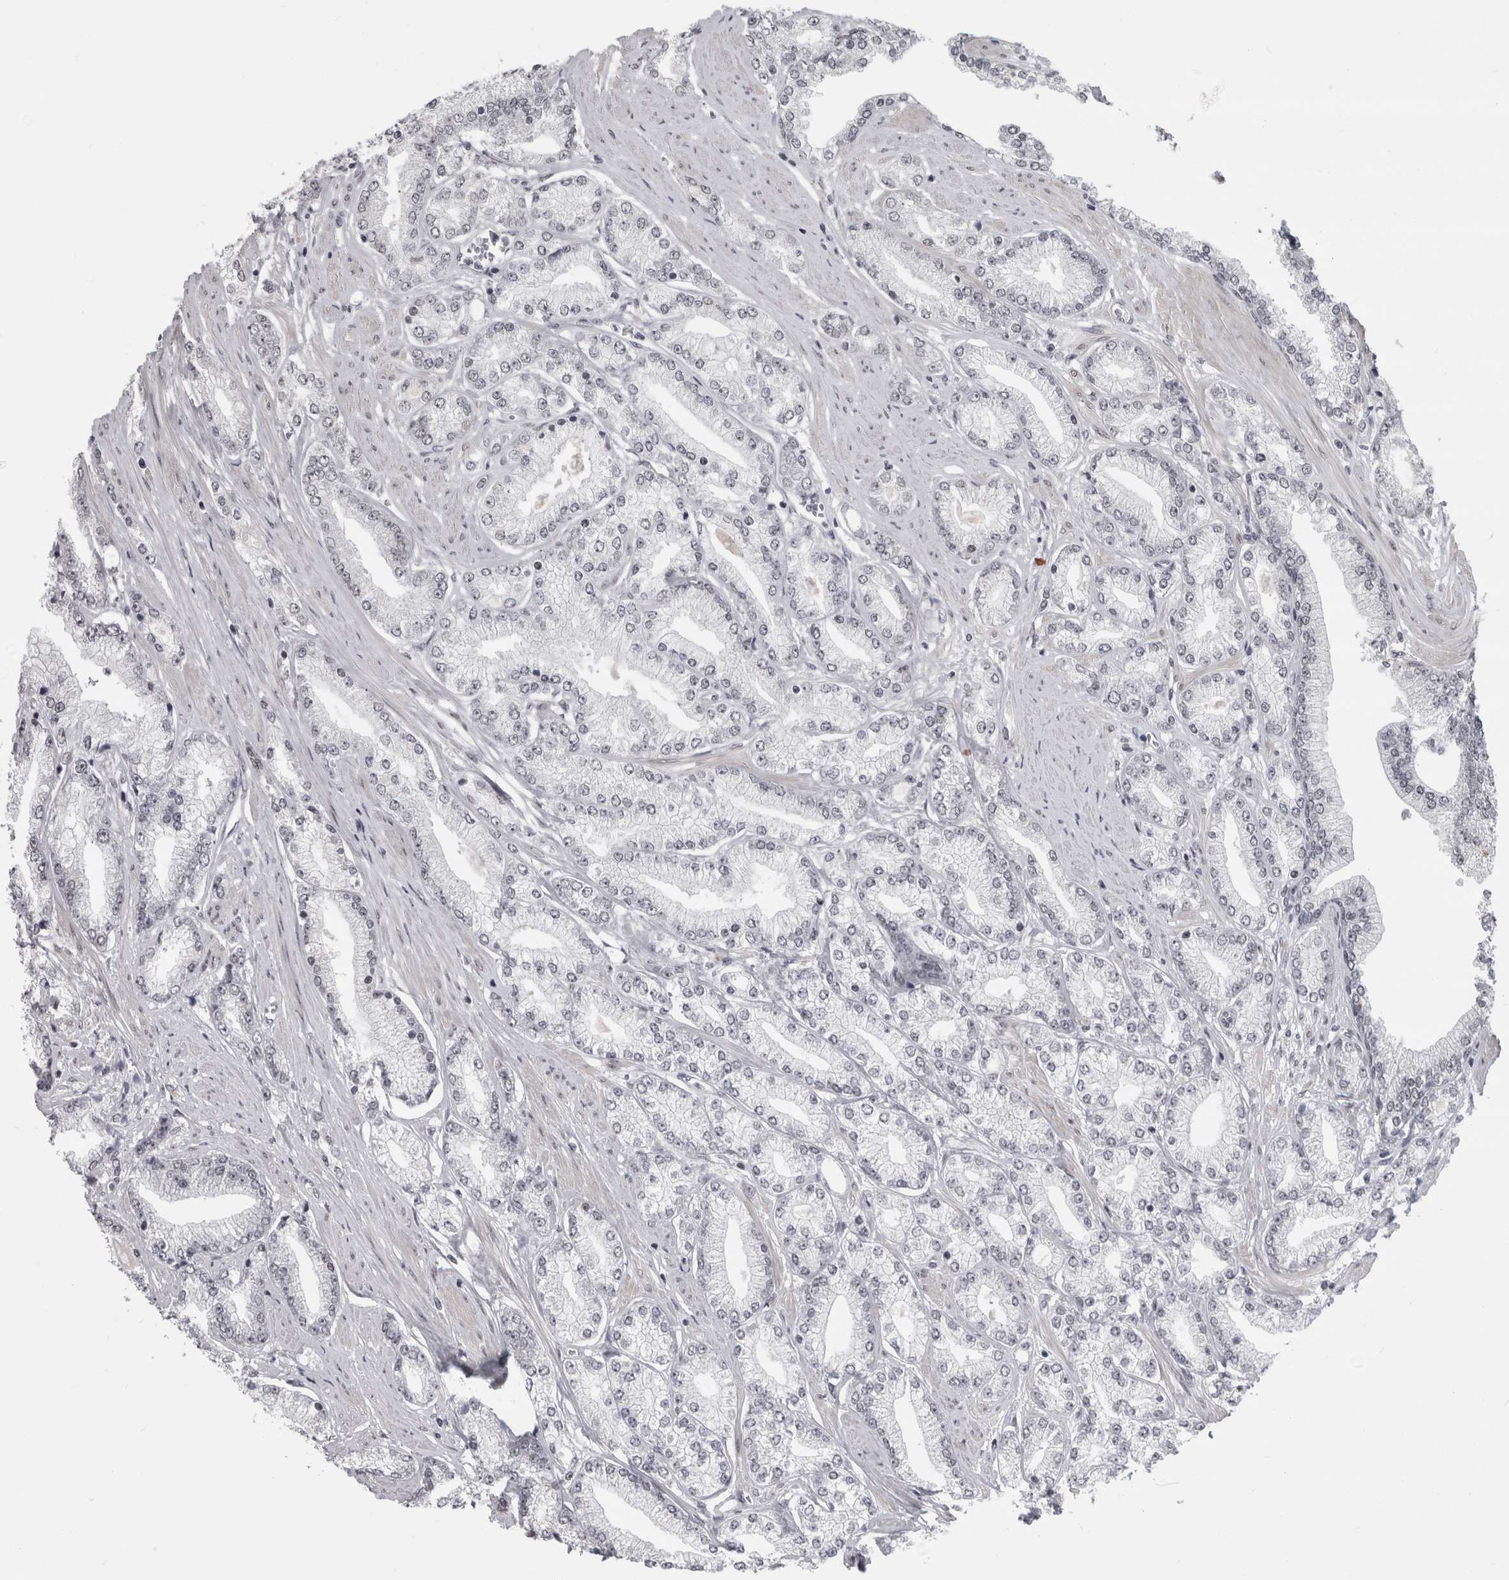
{"staining": {"intensity": "negative", "quantity": "none", "location": "none"}, "tissue": "prostate cancer", "cell_type": "Tumor cells", "image_type": "cancer", "snomed": [{"axis": "morphology", "description": "Adenocarcinoma, Low grade"}, {"axis": "topography", "description": "Prostate"}], "caption": "DAB (3,3'-diaminobenzidine) immunohistochemical staining of human prostate cancer shows no significant positivity in tumor cells.", "gene": "ARID4B", "patient": {"sex": "male", "age": 62}}